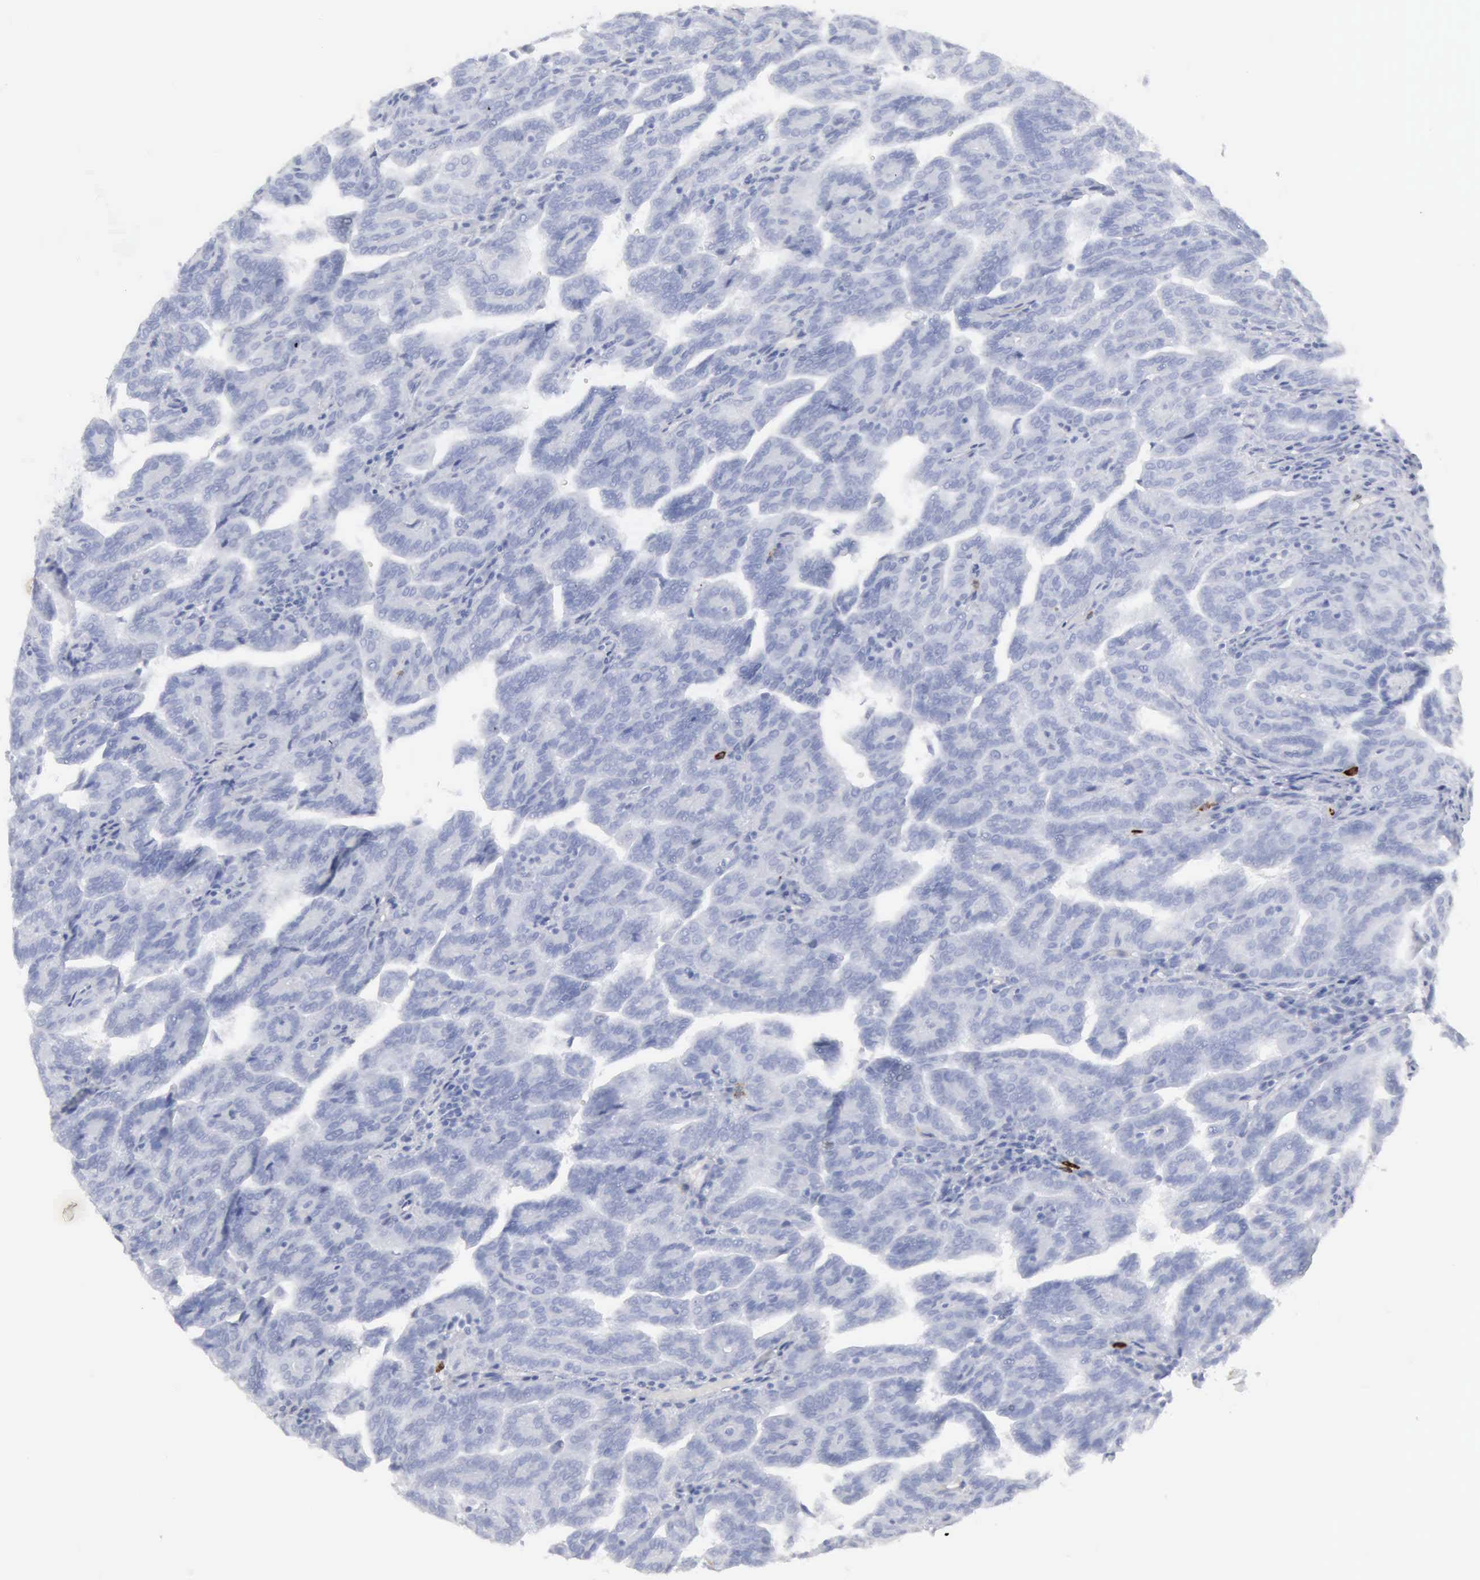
{"staining": {"intensity": "negative", "quantity": "none", "location": "none"}, "tissue": "renal cancer", "cell_type": "Tumor cells", "image_type": "cancer", "snomed": [{"axis": "morphology", "description": "Adenocarcinoma, NOS"}, {"axis": "topography", "description": "Kidney"}], "caption": "DAB (3,3'-diaminobenzidine) immunohistochemical staining of renal cancer displays no significant positivity in tumor cells.", "gene": "CMA1", "patient": {"sex": "male", "age": 61}}